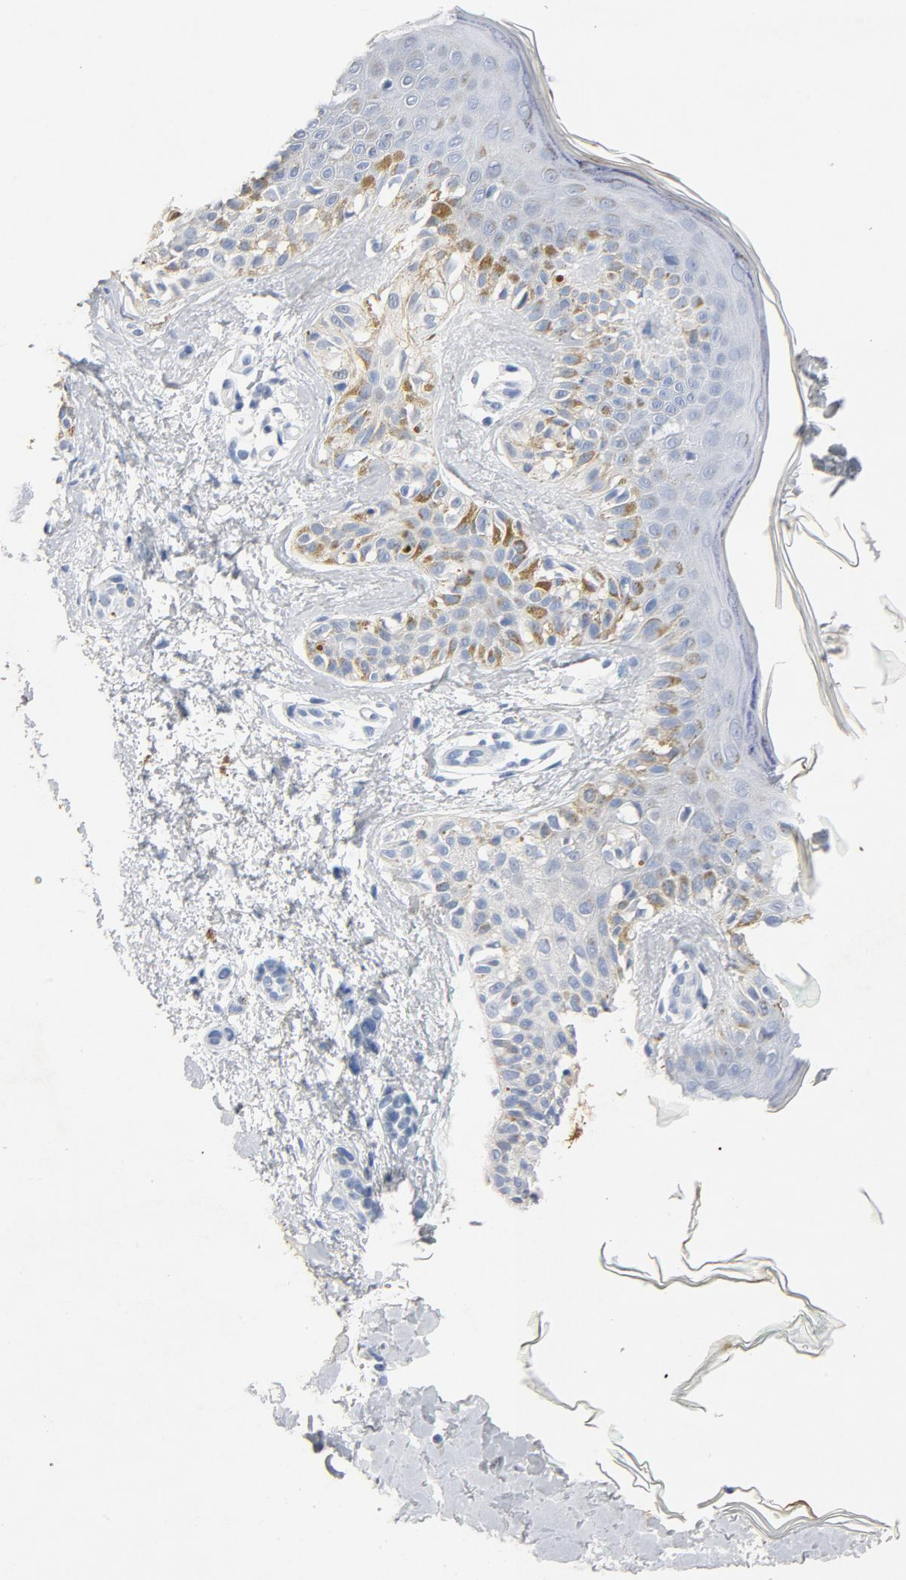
{"staining": {"intensity": "moderate", "quantity": ">75%", "location": "cytoplasmic/membranous"}, "tissue": "melanoma", "cell_type": "Tumor cells", "image_type": "cancer", "snomed": [{"axis": "morphology", "description": "Normal tissue, NOS"}, {"axis": "morphology", "description": "Malignant melanoma, NOS"}, {"axis": "topography", "description": "Skin"}], "caption": "High-magnification brightfield microscopy of melanoma stained with DAB (brown) and counterstained with hematoxylin (blue). tumor cells exhibit moderate cytoplasmic/membranous staining is identified in approximately>75% of cells. (Stains: DAB in brown, nuclei in blue, Microscopy: brightfield microscopy at high magnification).", "gene": "PTPRB", "patient": {"sex": "male", "age": 83}}